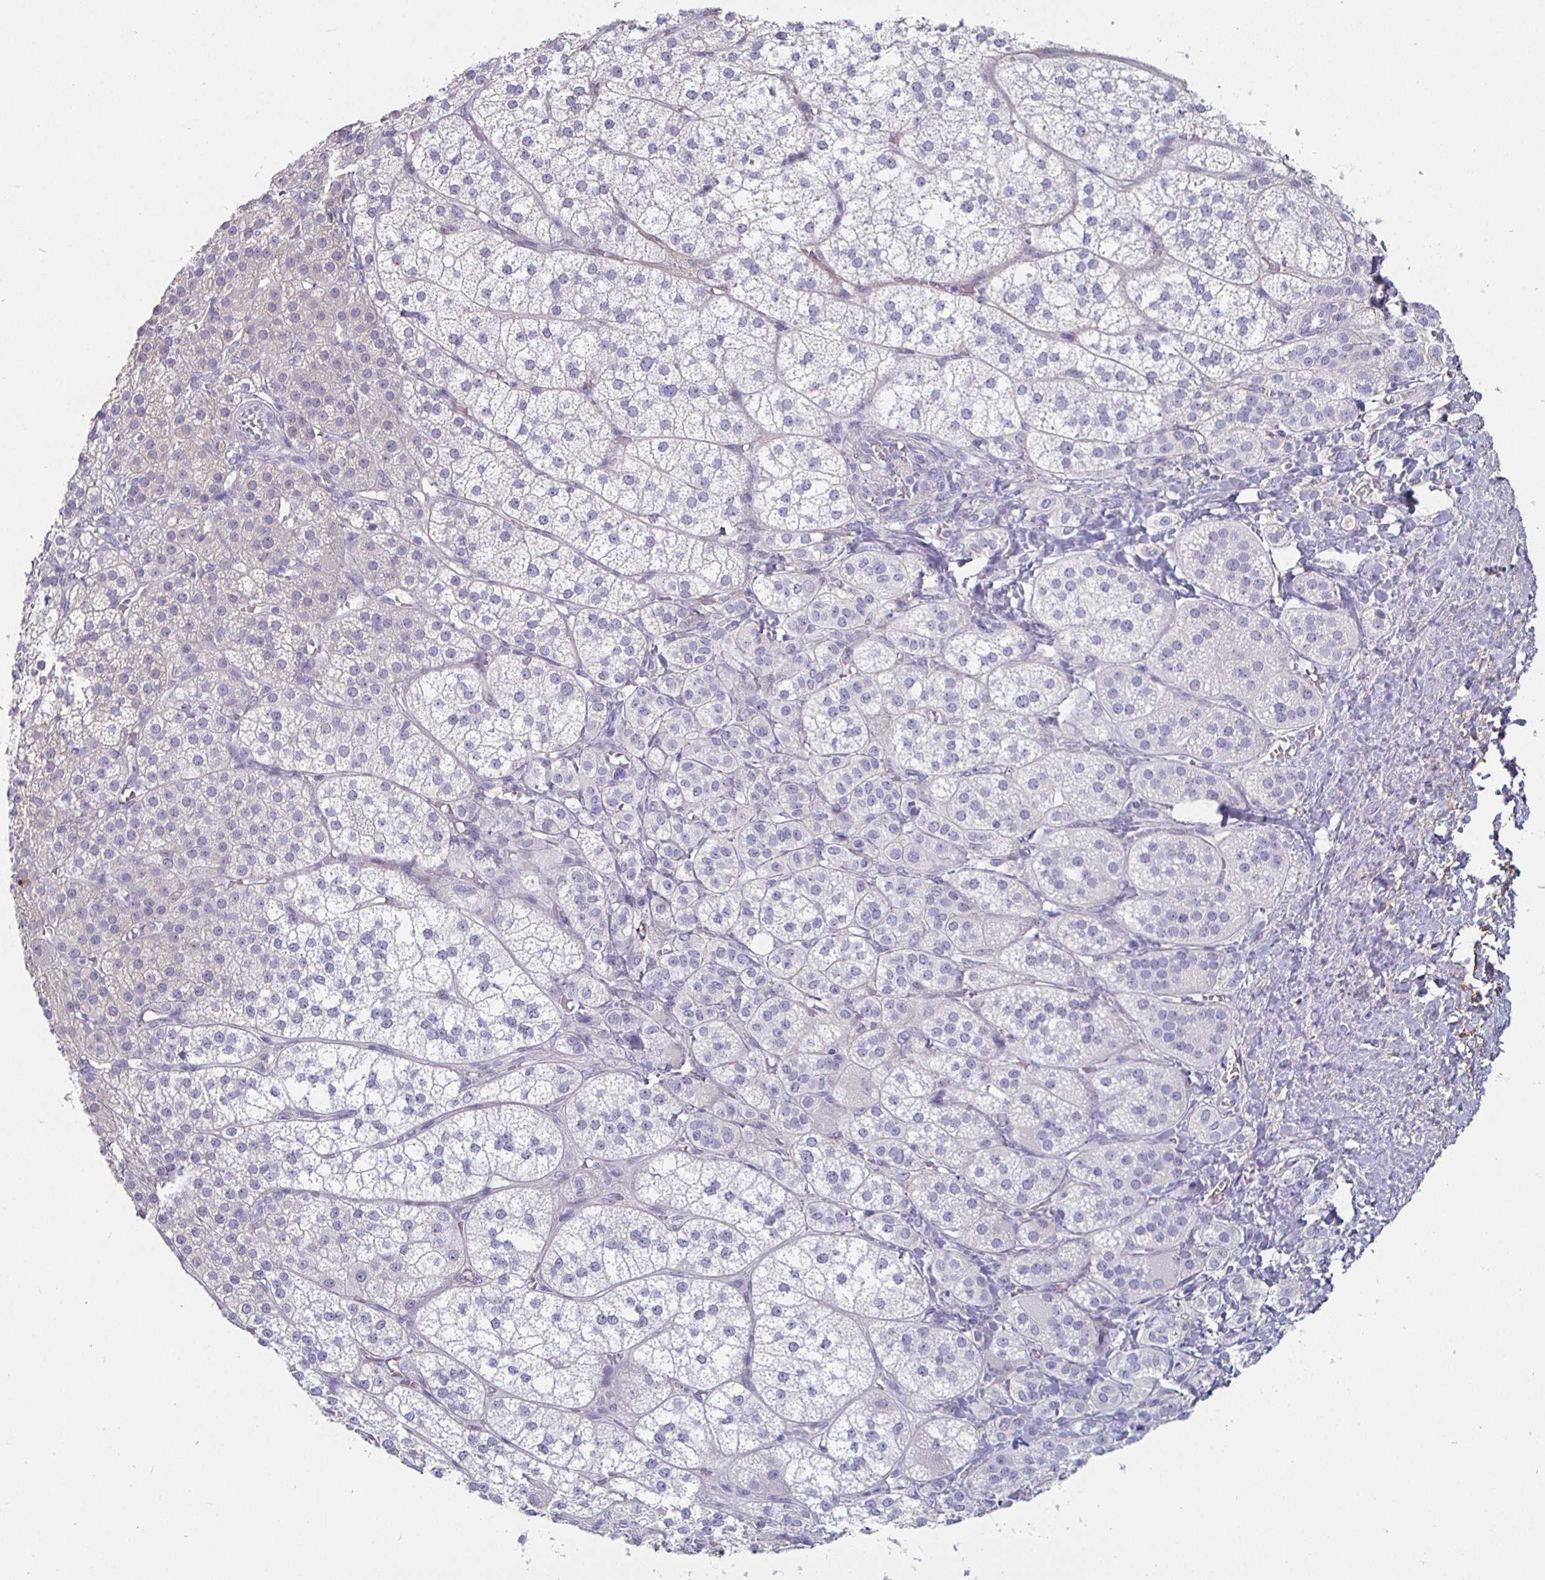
{"staining": {"intensity": "moderate", "quantity": "<25%", "location": "cytoplasmic/membranous"}, "tissue": "adrenal gland", "cell_type": "Glandular cells", "image_type": "normal", "snomed": [{"axis": "morphology", "description": "Normal tissue, NOS"}, {"axis": "topography", "description": "Adrenal gland"}], "caption": "A high-resolution micrograph shows IHC staining of unremarkable adrenal gland, which reveals moderate cytoplasmic/membranous expression in approximately <25% of glandular cells. Nuclei are stained in blue.", "gene": "ENPP1", "patient": {"sex": "female", "age": 60}}